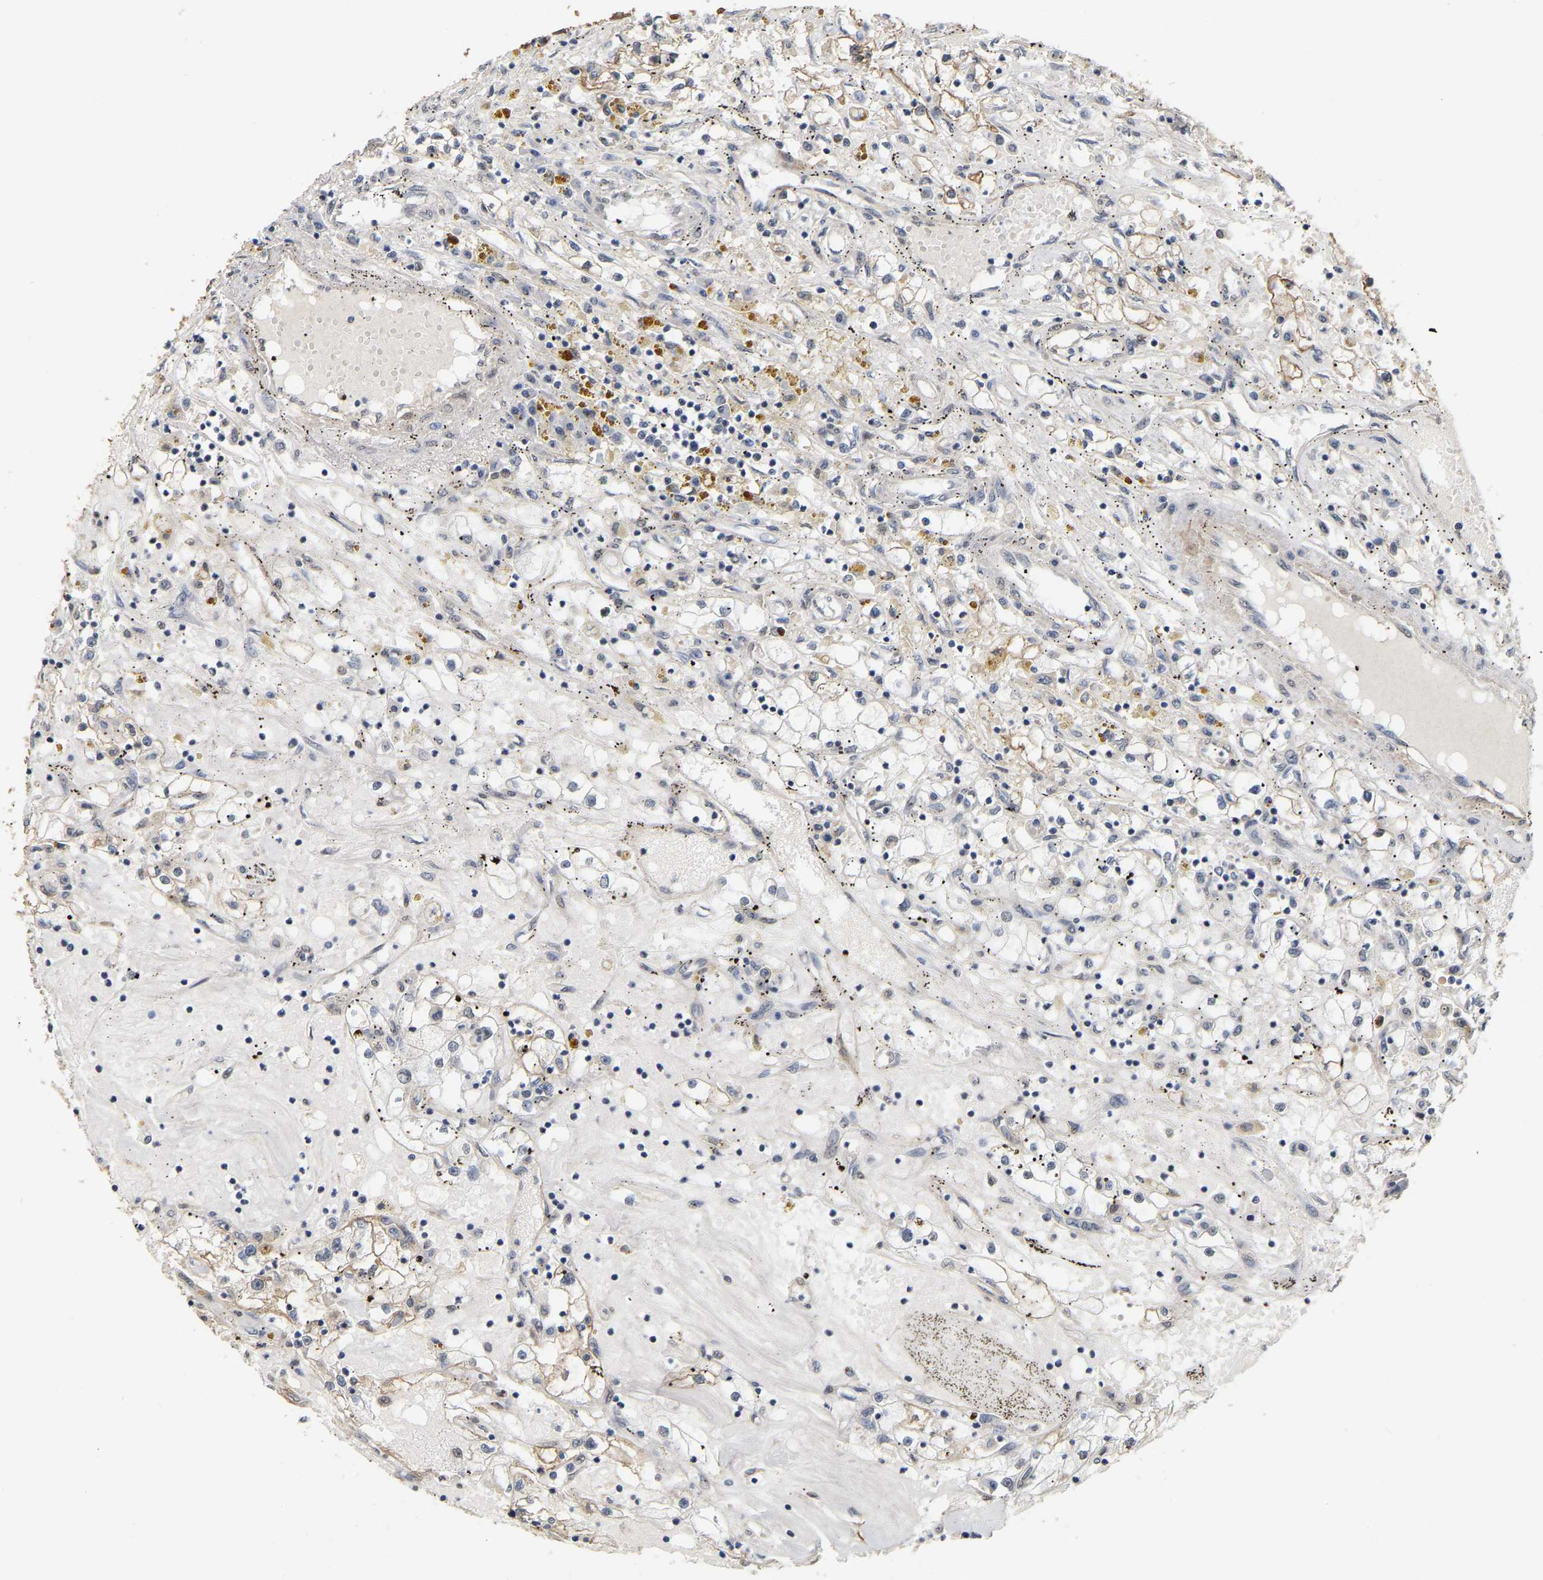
{"staining": {"intensity": "moderate", "quantity": "<25%", "location": "cytoplasmic/membranous"}, "tissue": "renal cancer", "cell_type": "Tumor cells", "image_type": "cancer", "snomed": [{"axis": "morphology", "description": "Adenocarcinoma, NOS"}, {"axis": "topography", "description": "Kidney"}], "caption": "Immunohistochemistry image of neoplastic tissue: human renal cancer stained using immunohistochemistry displays low levels of moderate protein expression localized specifically in the cytoplasmic/membranous of tumor cells, appearing as a cytoplasmic/membranous brown color.", "gene": "RUVBL1", "patient": {"sex": "male", "age": 56}}